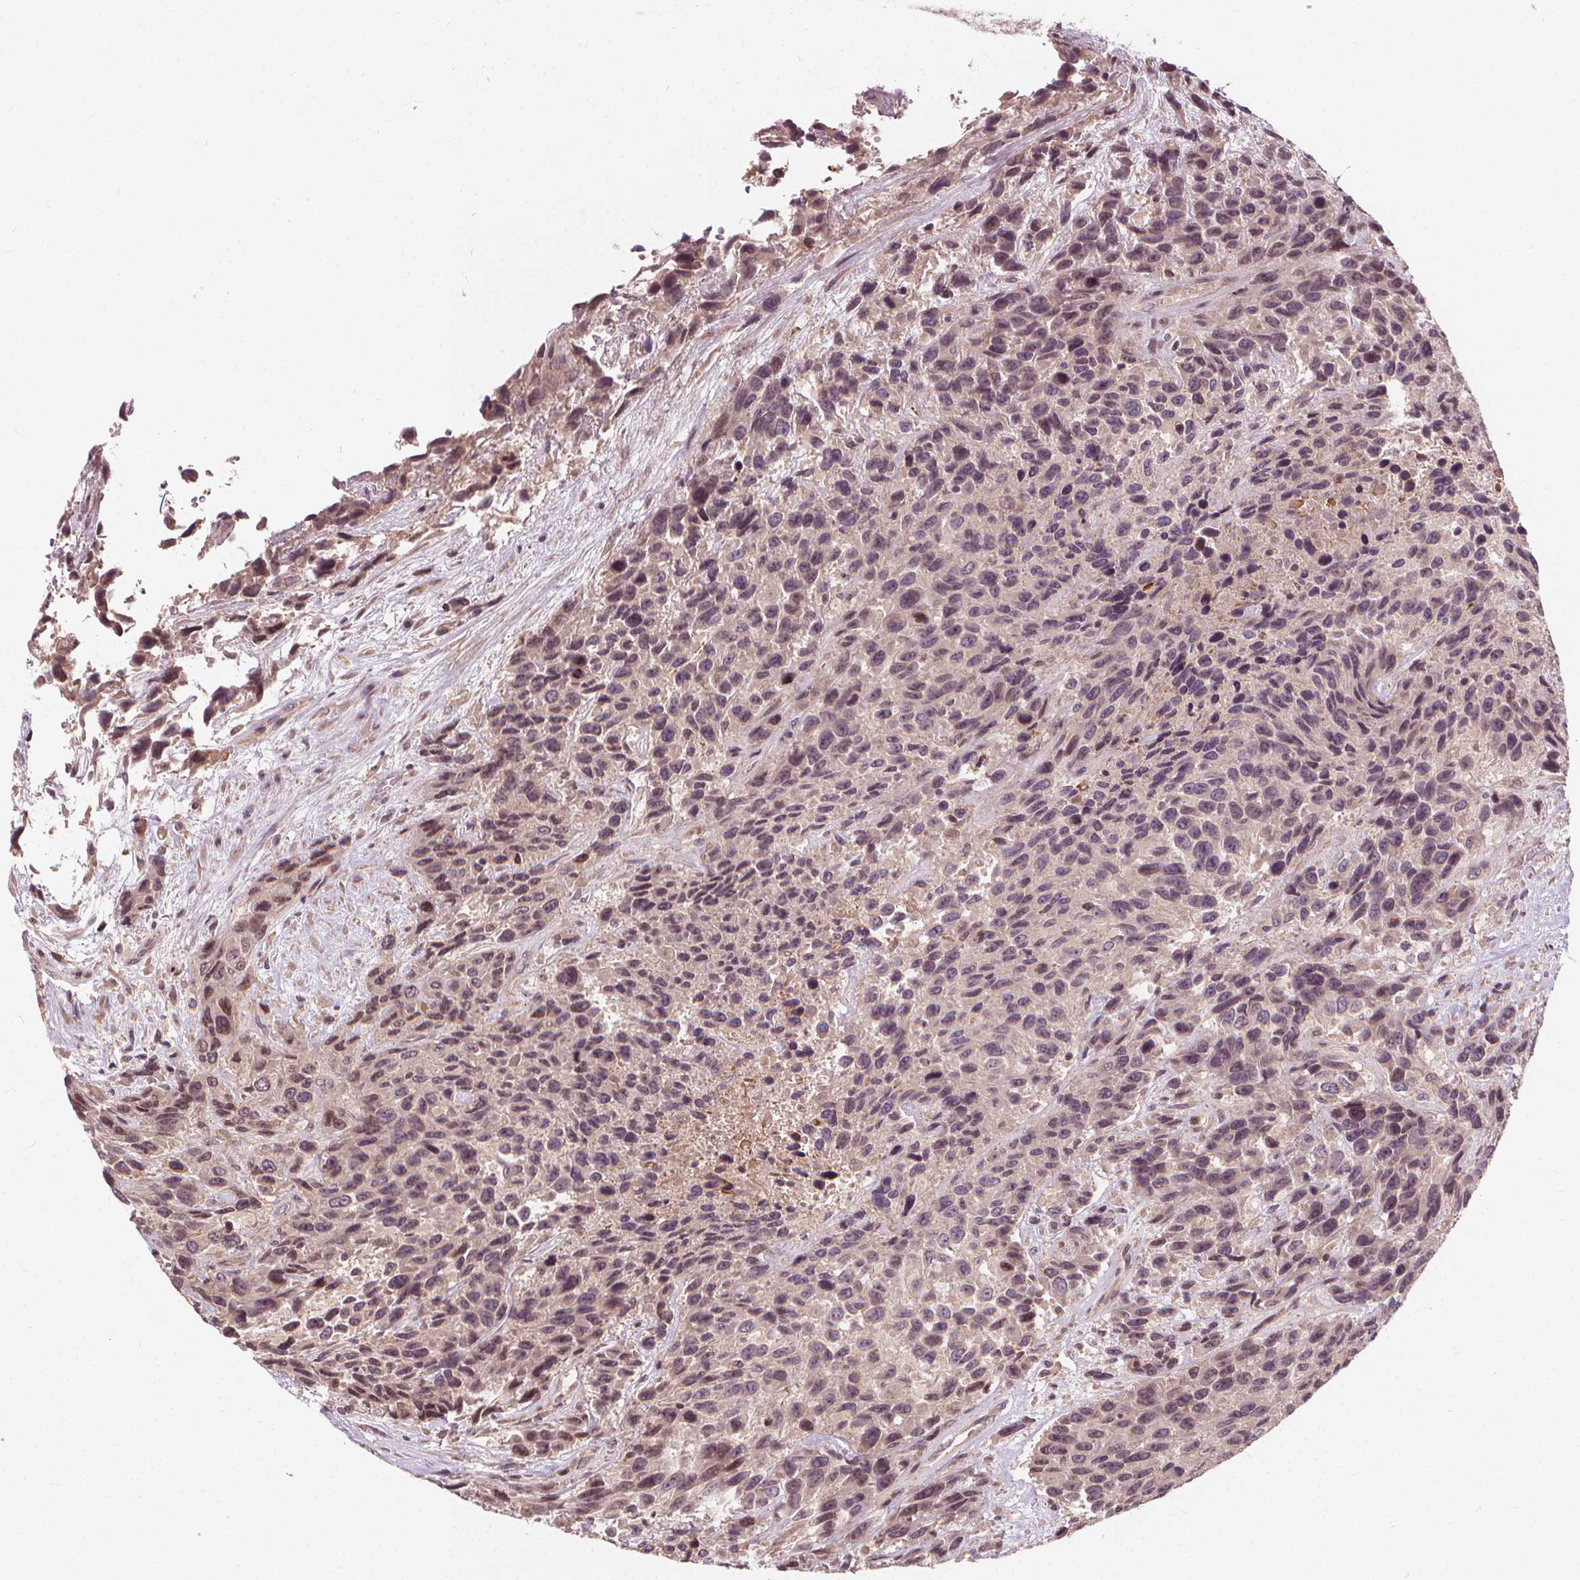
{"staining": {"intensity": "negative", "quantity": "none", "location": "none"}, "tissue": "urothelial cancer", "cell_type": "Tumor cells", "image_type": "cancer", "snomed": [{"axis": "morphology", "description": "Urothelial carcinoma, High grade"}, {"axis": "topography", "description": "Urinary bladder"}], "caption": "DAB (3,3'-diaminobenzidine) immunohistochemical staining of urothelial carcinoma (high-grade) demonstrates no significant positivity in tumor cells.", "gene": "INPP5E", "patient": {"sex": "female", "age": 70}}